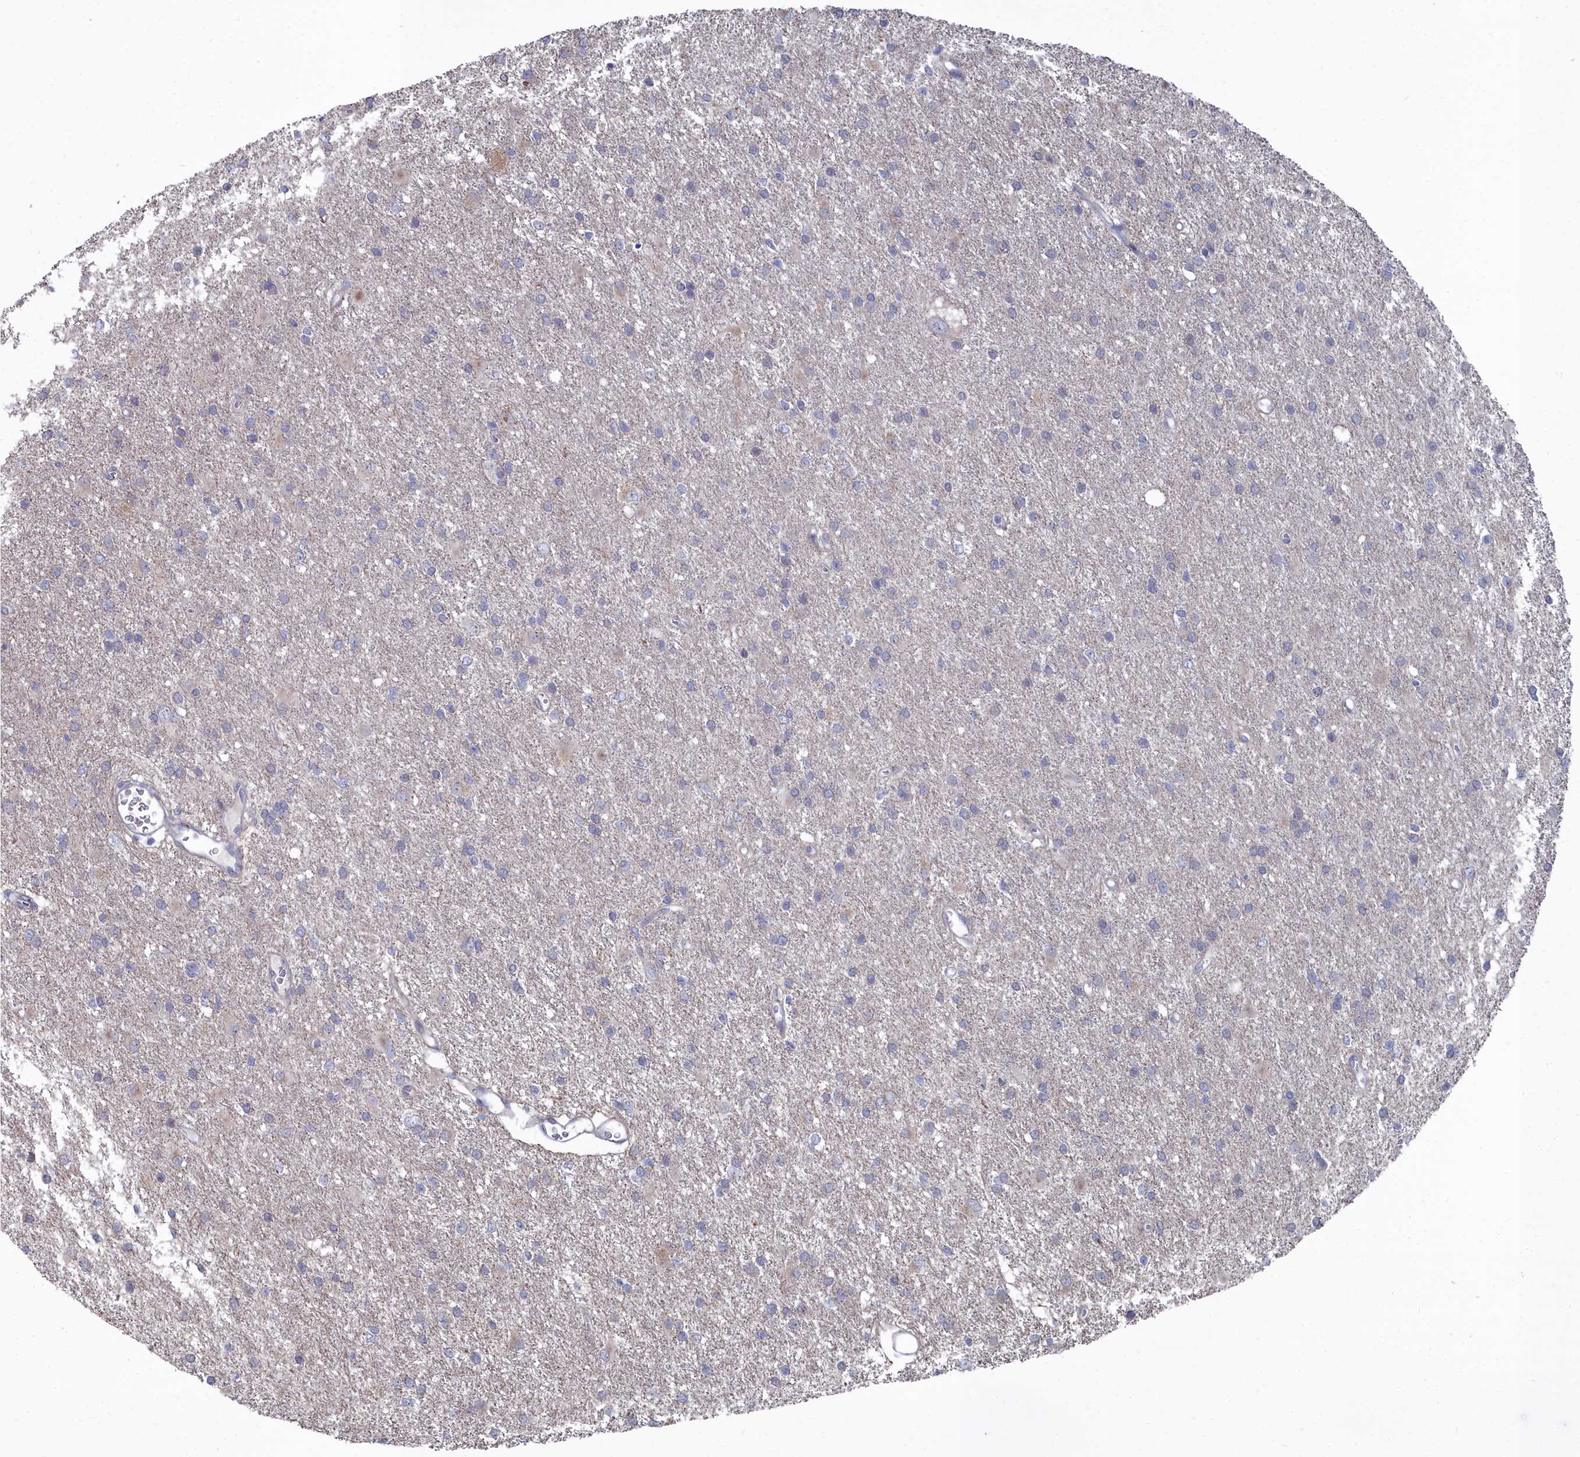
{"staining": {"intensity": "negative", "quantity": "none", "location": "none"}, "tissue": "glioma", "cell_type": "Tumor cells", "image_type": "cancer", "snomed": [{"axis": "morphology", "description": "Glioma, malignant, High grade"}, {"axis": "topography", "description": "Brain"}], "caption": "The histopathology image exhibits no significant expression in tumor cells of glioma.", "gene": "SHISAL2A", "patient": {"sex": "female", "age": 50}}